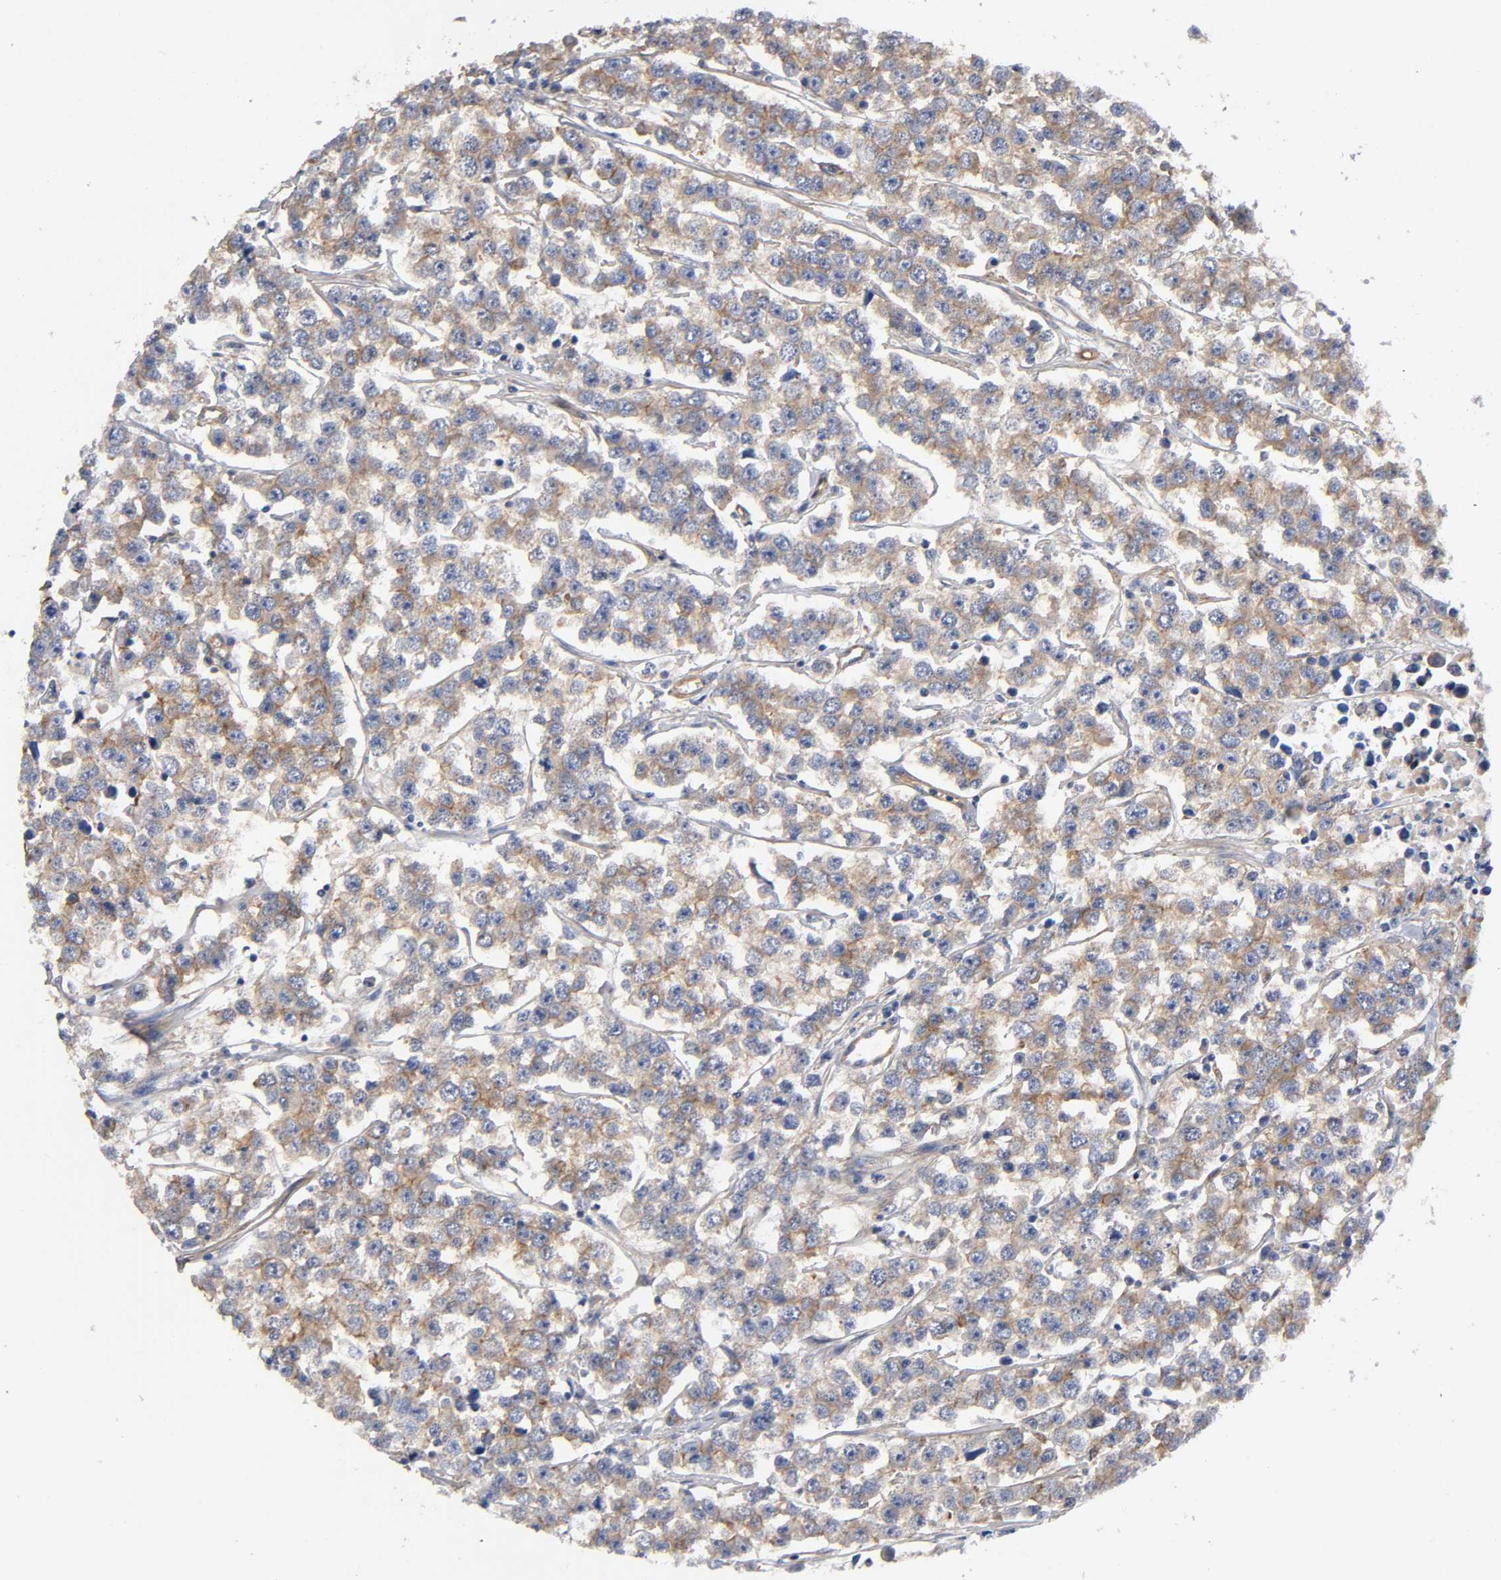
{"staining": {"intensity": "moderate", "quantity": ">75%", "location": "cytoplasmic/membranous"}, "tissue": "testis cancer", "cell_type": "Tumor cells", "image_type": "cancer", "snomed": [{"axis": "morphology", "description": "Seminoma, NOS"}, {"axis": "morphology", "description": "Carcinoma, Embryonal, NOS"}, {"axis": "topography", "description": "Testis"}], "caption": "Human testis embryonal carcinoma stained with a brown dye displays moderate cytoplasmic/membranous positive positivity in about >75% of tumor cells.", "gene": "MARS1", "patient": {"sex": "male", "age": 52}}